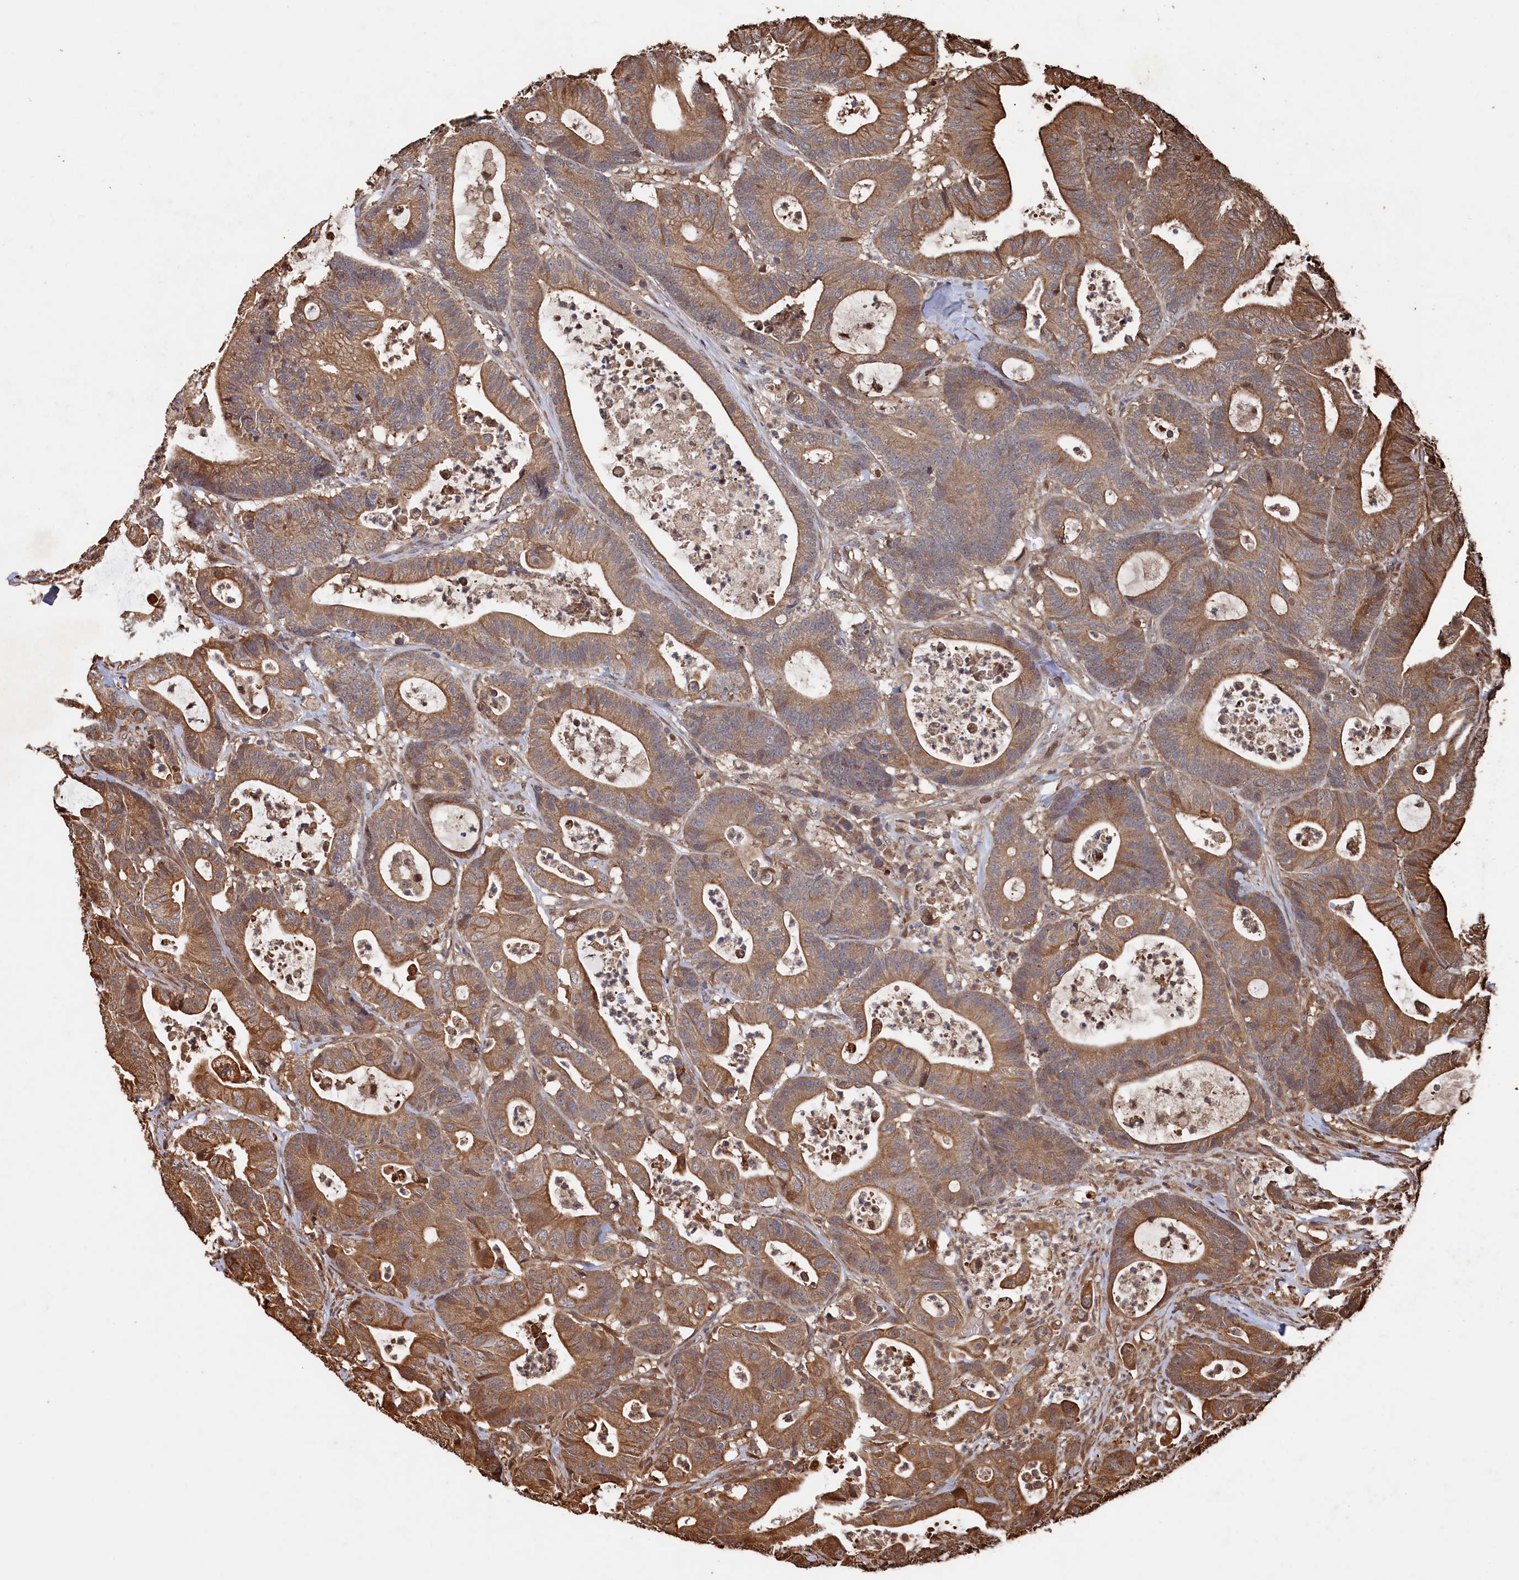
{"staining": {"intensity": "moderate", "quantity": ">75%", "location": "cytoplasmic/membranous"}, "tissue": "colorectal cancer", "cell_type": "Tumor cells", "image_type": "cancer", "snomed": [{"axis": "morphology", "description": "Adenocarcinoma, NOS"}, {"axis": "topography", "description": "Colon"}], "caption": "Immunohistochemical staining of colorectal cancer reveals medium levels of moderate cytoplasmic/membranous staining in approximately >75% of tumor cells.", "gene": "PIGN", "patient": {"sex": "female", "age": 84}}